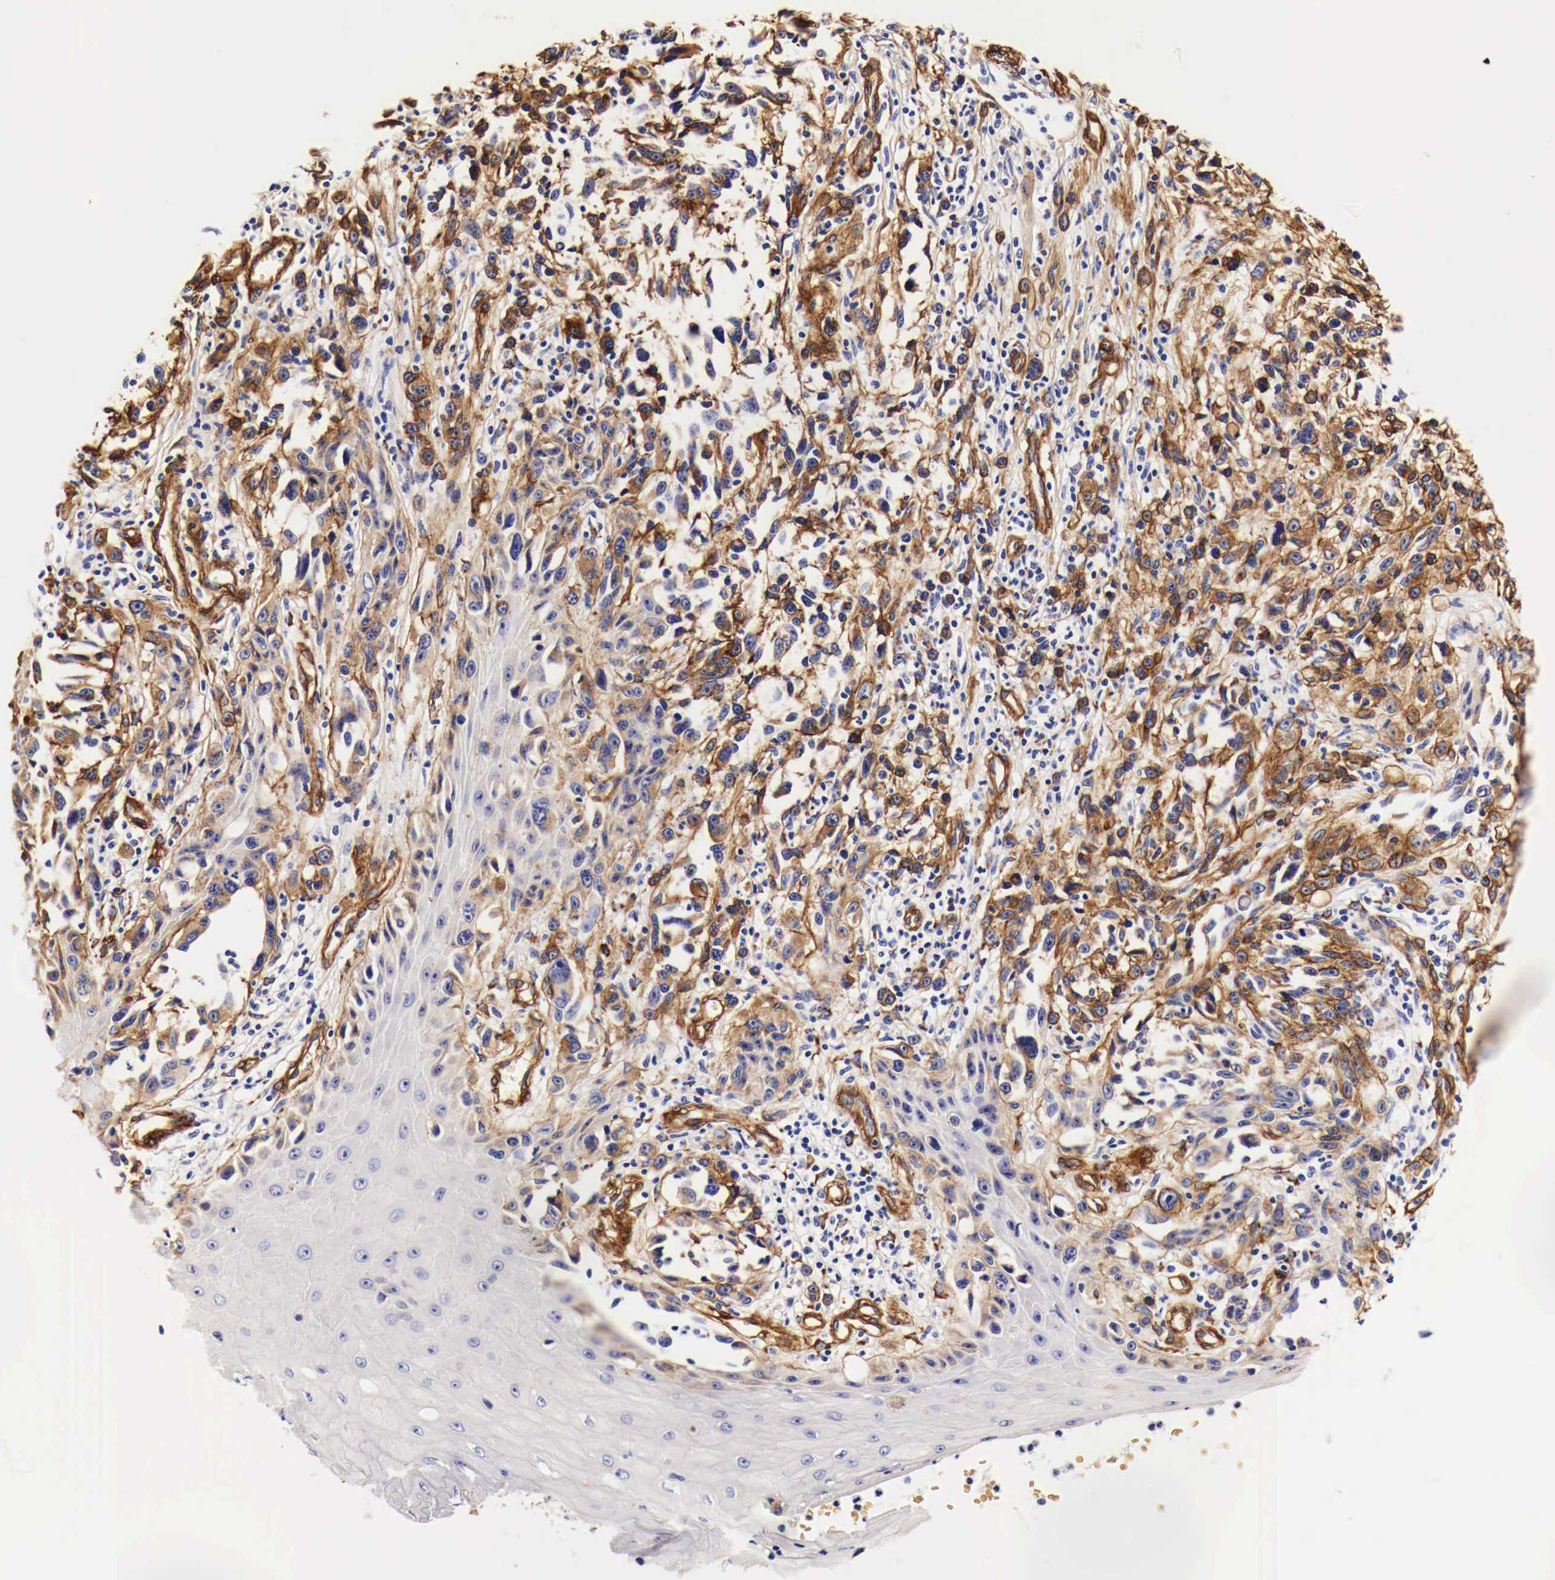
{"staining": {"intensity": "strong", "quantity": "25%-75%", "location": "cytoplasmic/membranous"}, "tissue": "melanoma", "cell_type": "Tumor cells", "image_type": "cancer", "snomed": [{"axis": "morphology", "description": "Malignant melanoma, NOS"}, {"axis": "topography", "description": "Skin"}], "caption": "Melanoma tissue exhibits strong cytoplasmic/membranous positivity in about 25%-75% of tumor cells, visualized by immunohistochemistry.", "gene": "LAMB2", "patient": {"sex": "female", "age": 82}}